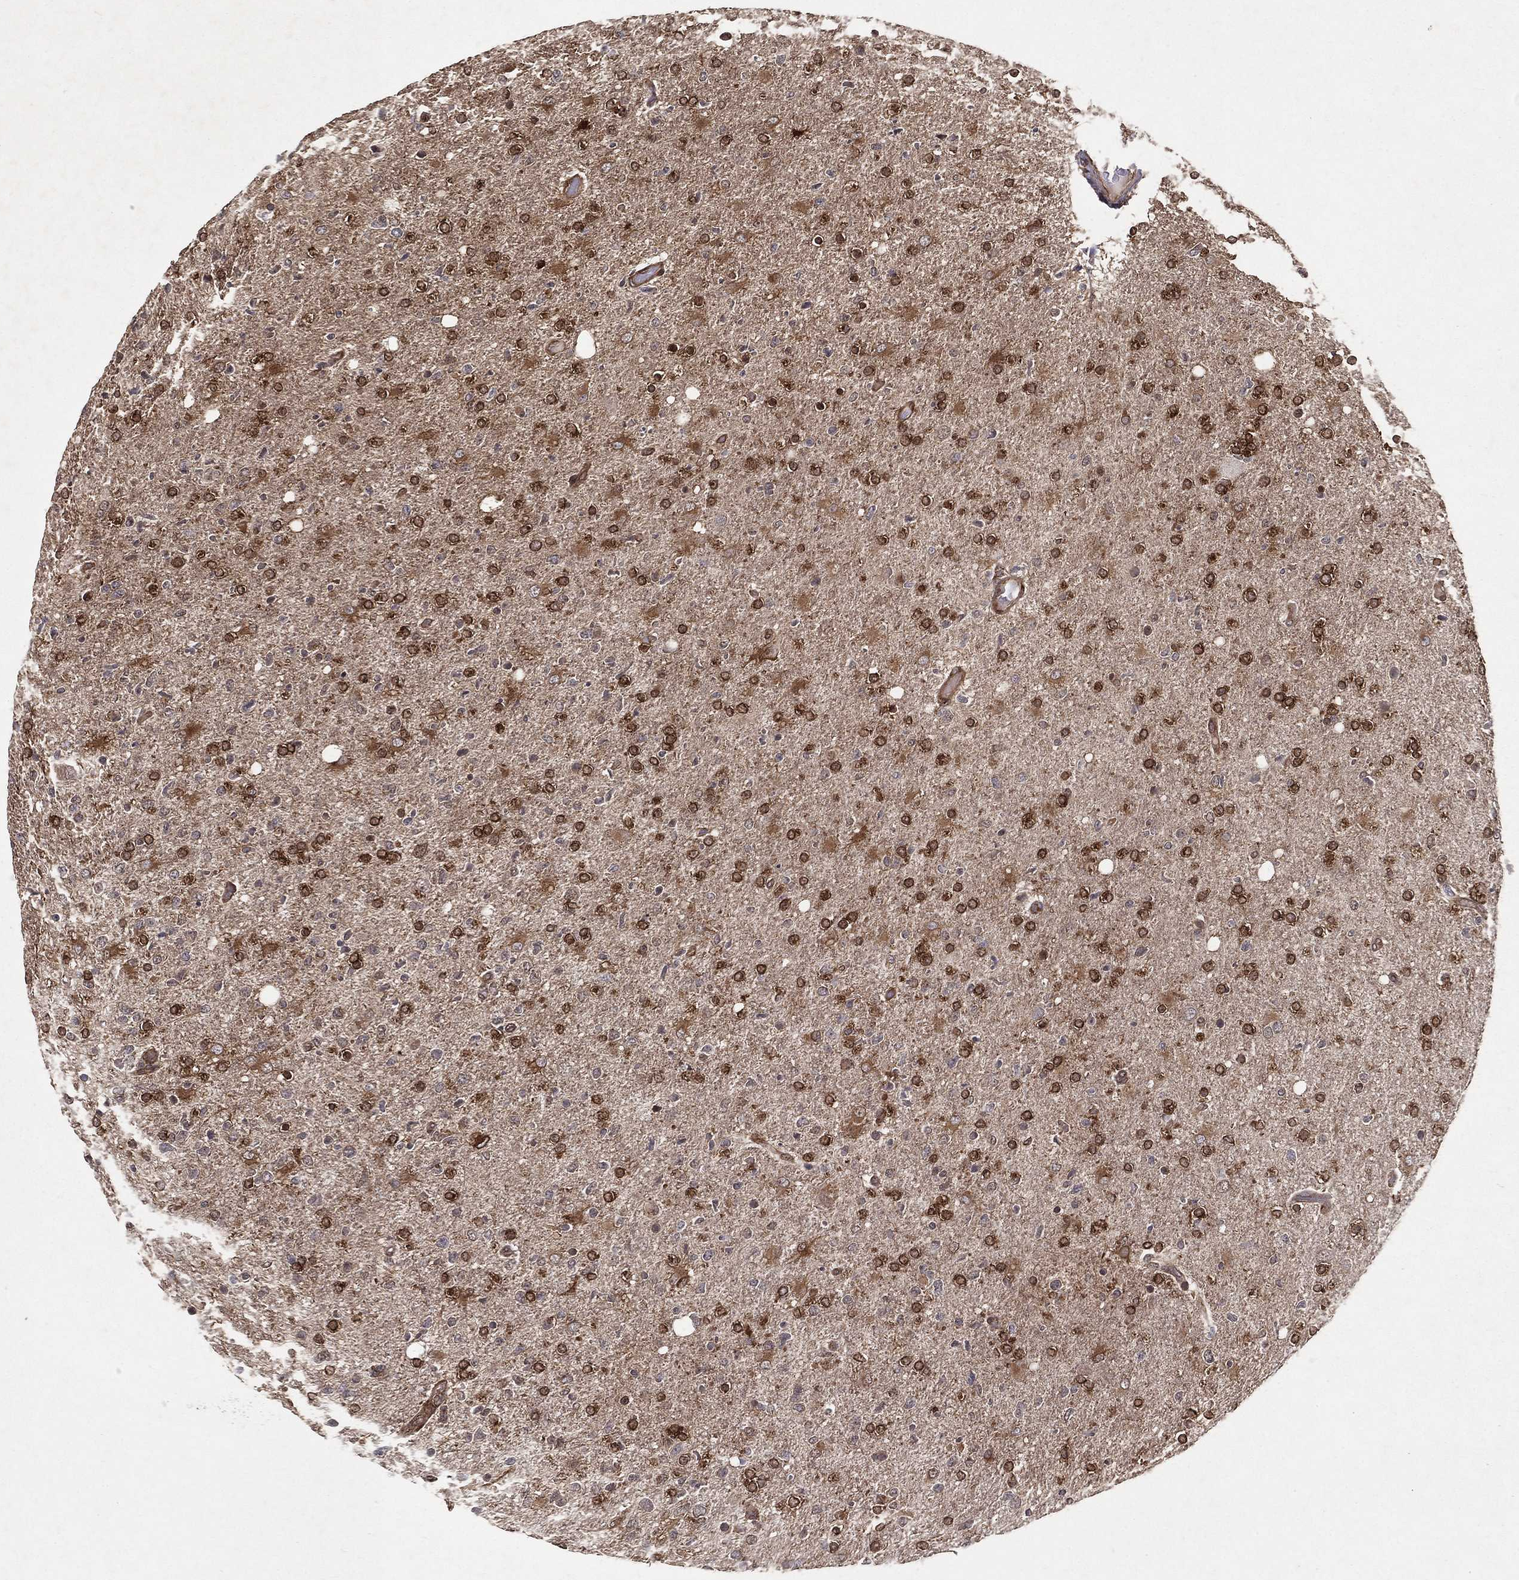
{"staining": {"intensity": "strong", "quantity": ">75%", "location": "cytoplasmic/membranous"}, "tissue": "glioma", "cell_type": "Tumor cells", "image_type": "cancer", "snomed": [{"axis": "morphology", "description": "Glioma, malignant, High grade"}, {"axis": "topography", "description": "Cerebral cortex"}], "caption": "Glioma tissue displays strong cytoplasmic/membranous staining in approximately >75% of tumor cells", "gene": "CERS2", "patient": {"sex": "male", "age": 70}}